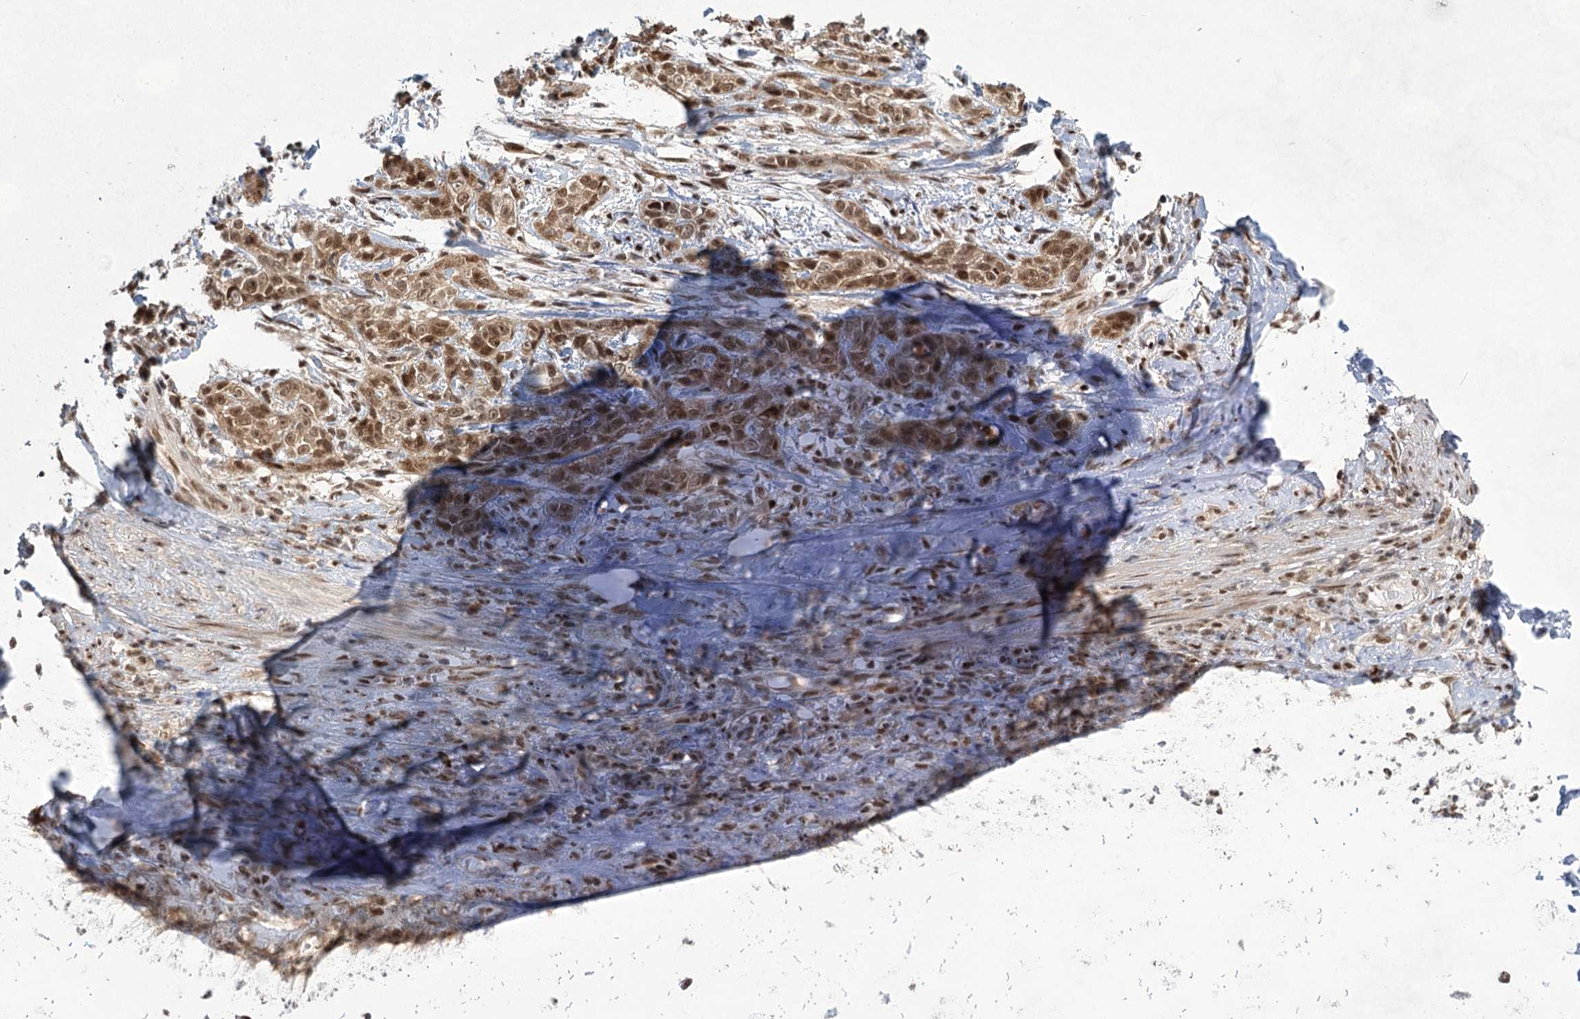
{"staining": {"intensity": "moderate", "quantity": ">75%", "location": "nuclear"}, "tissue": "adipose tissue", "cell_type": "Adipocytes", "image_type": "normal", "snomed": [{"axis": "morphology", "description": "Normal tissue, NOS"}, {"axis": "morphology", "description": "Basal cell carcinoma"}, {"axis": "topography", "description": "Cartilage tissue"}, {"axis": "topography", "description": "Nasopharynx"}, {"axis": "topography", "description": "Oral tissue"}], "caption": "Adipose tissue stained with DAB IHC reveals medium levels of moderate nuclear expression in about >75% of adipocytes.", "gene": "ZCCHC8", "patient": {"sex": "female", "age": 77}}